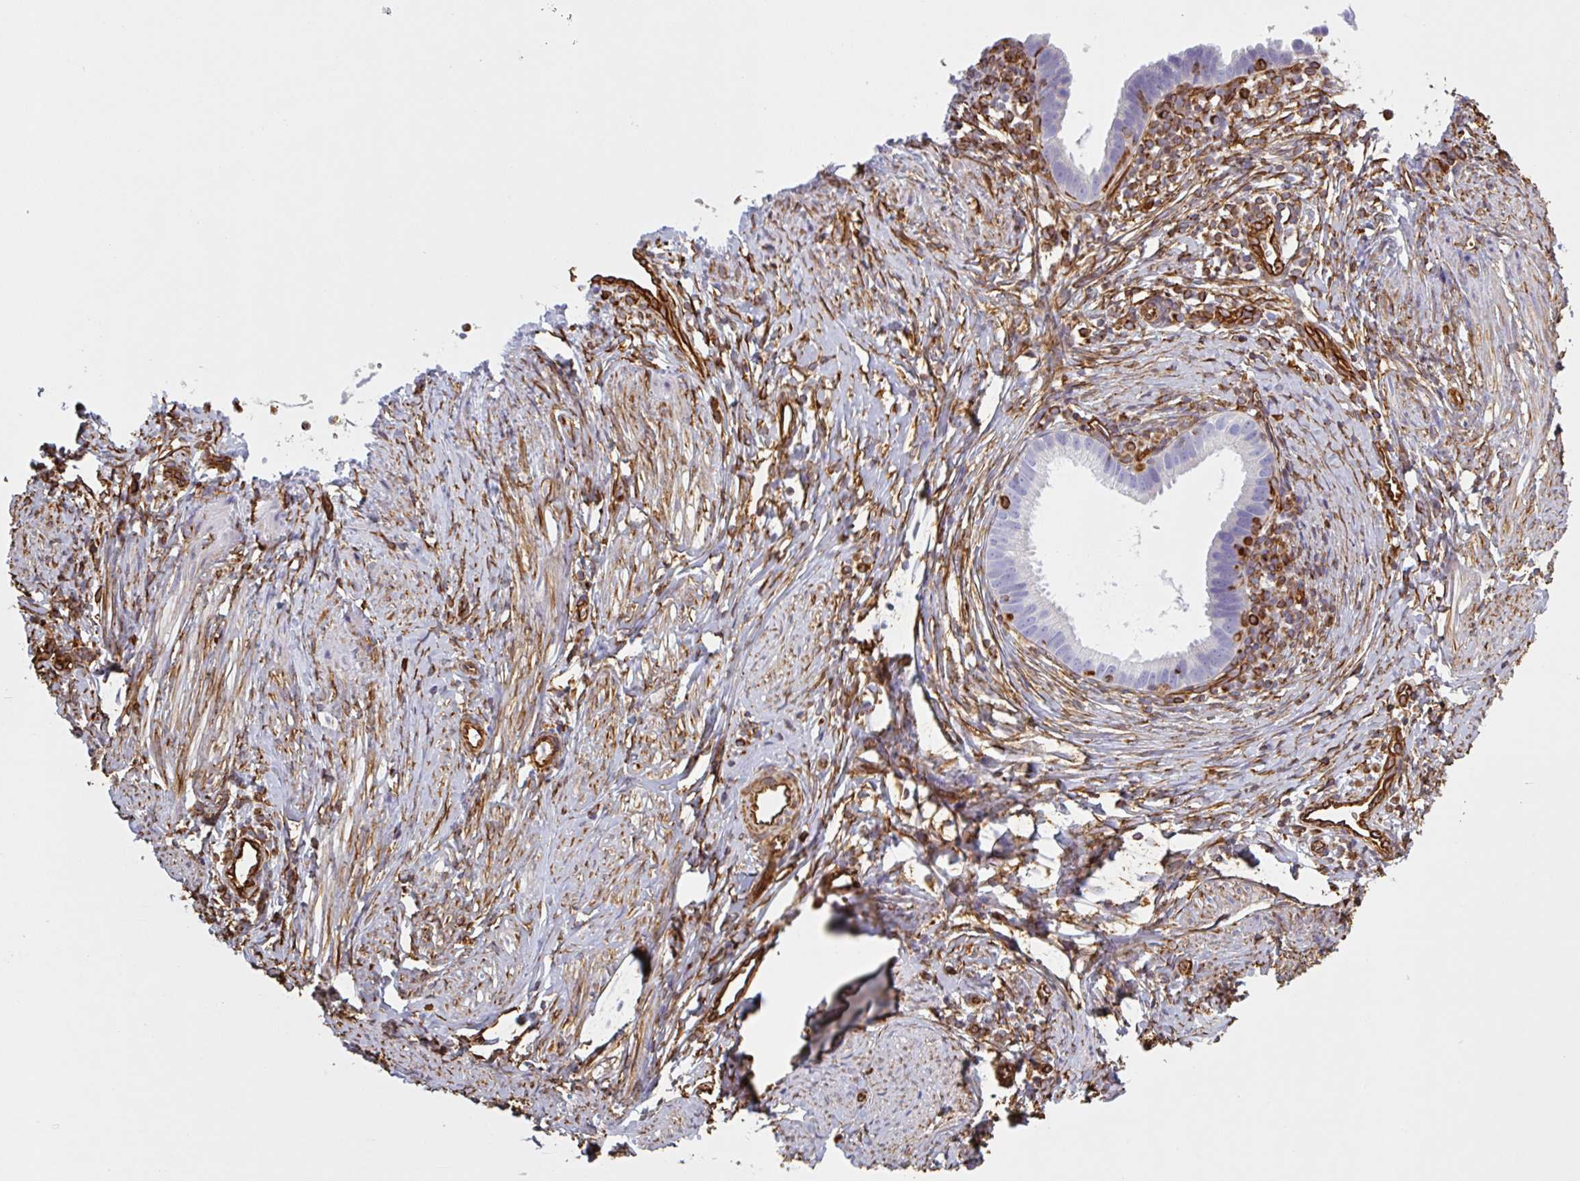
{"staining": {"intensity": "negative", "quantity": "none", "location": "none"}, "tissue": "cervical cancer", "cell_type": "Tumor cells", "image_type": "cancer", "snomed": [{"axis": "morphology", "description": "Adenocarcinoma, NOS"}, {"axis": "topography", "description": "Cervix"}], "caption": "Immunohistochemical staining of cervical adenocarcinoma displays no significant positivity in tumor cells. (Stains: DAB immunohistochemistry (IHC) with hematoxylin counter stain, Microscopy: brightfield microscopy at high magnification).", "gene": "PPFIA1", "patient": {"sex": "female", "age": 36}}